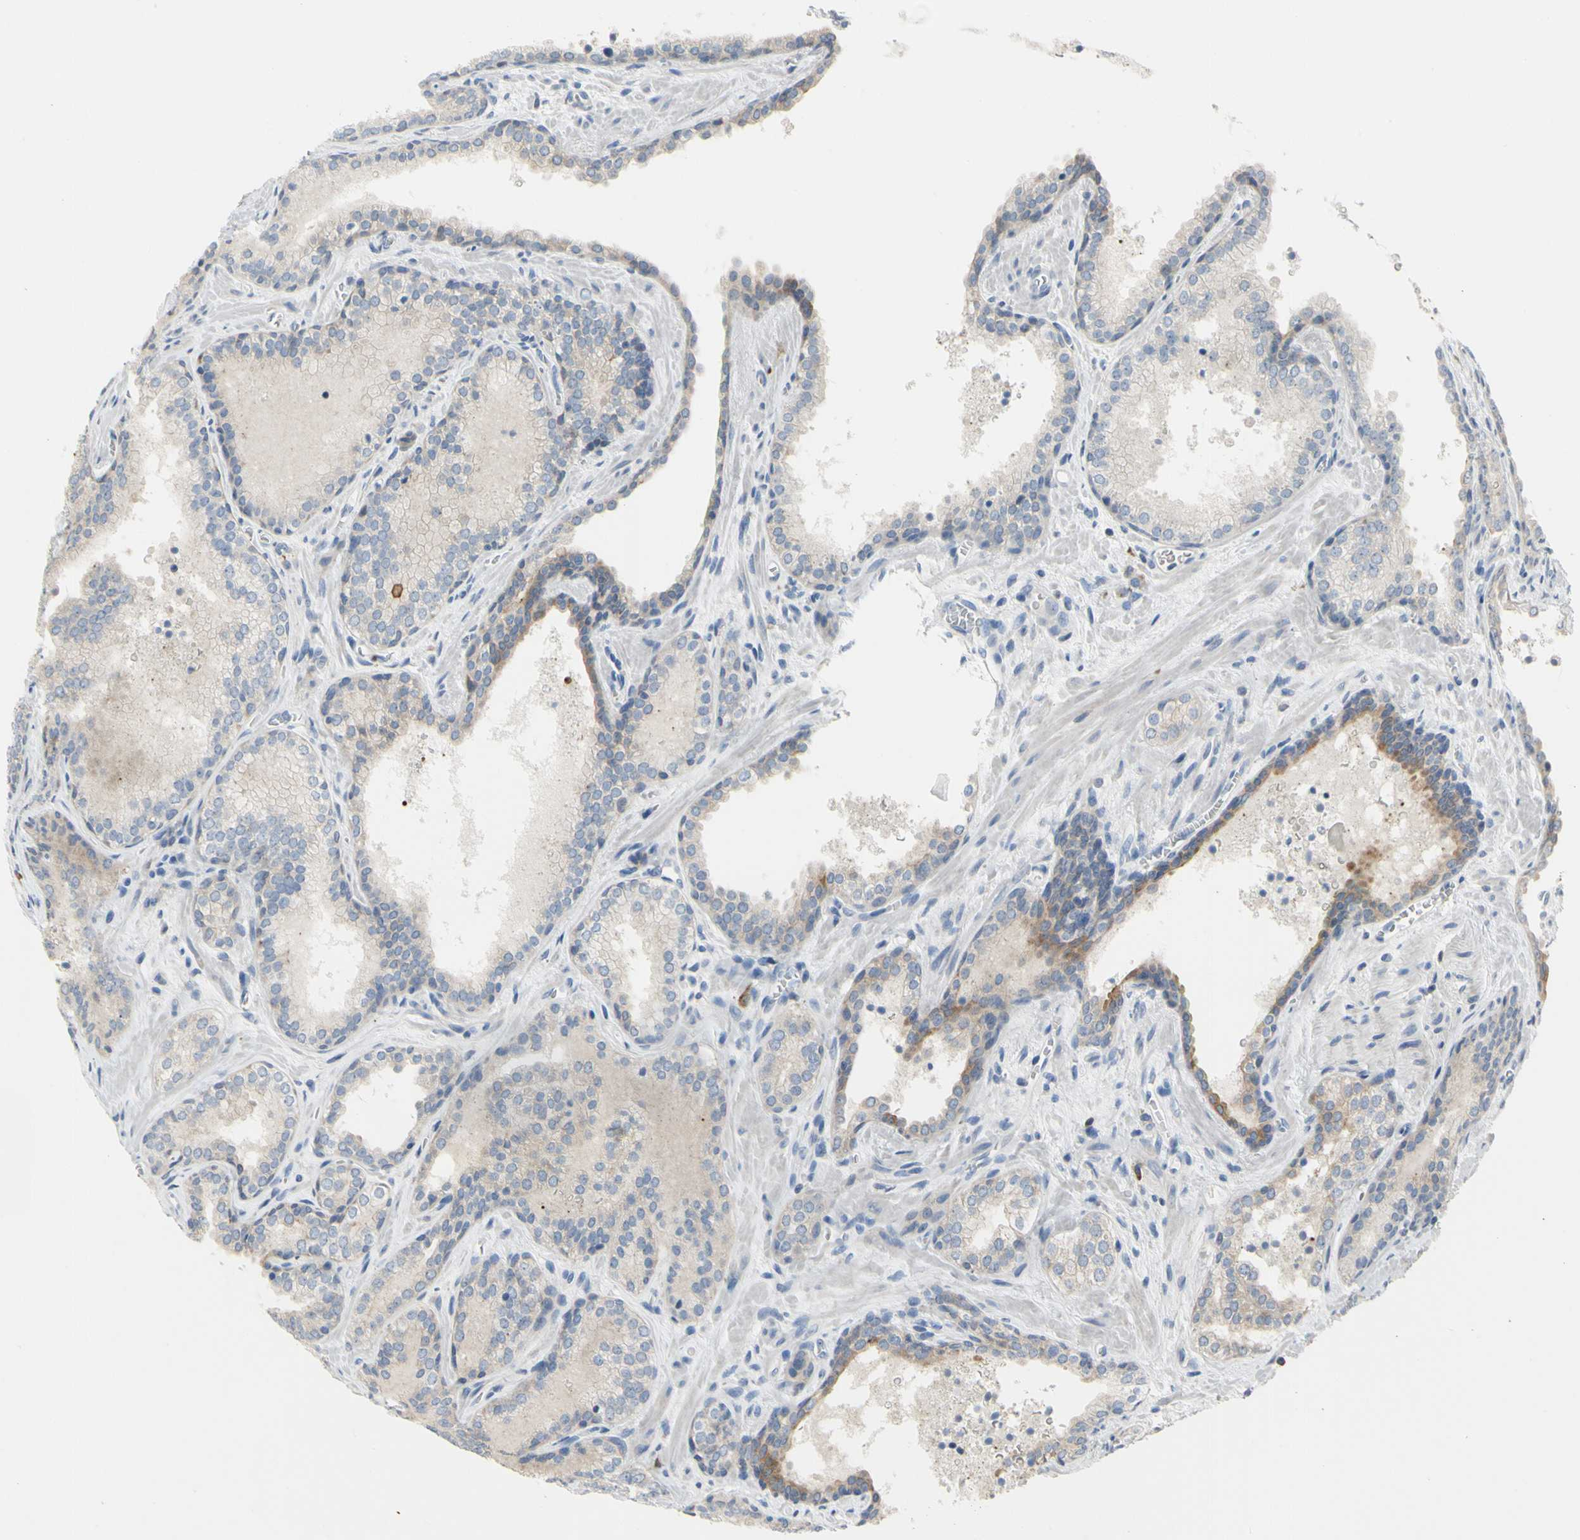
{"staining": {"intensity": "weak", "quantity": ">75%", "location": "cytoplasmic/membranous"}, "tissue": "prostate cancer", "cell_type": "Tumor cells", "image_type": "cancer", "snomed": [{"axis": "morphology", "description": "Adenocarcinoma, Low grade"}, {"axis": "topography", "description": "Prostate"}], "caption": "Prostate cancer (adenocarcinoma (low-grade)) stained with DAB (3,3'-diaminobenzidine) immunohistochemistry exhibits low levels of weak cytoplasmic/membranous staining in about >75% of tumor cells.", "gene": "MUC1", "patient": {"sex": "male", "age": 60}}